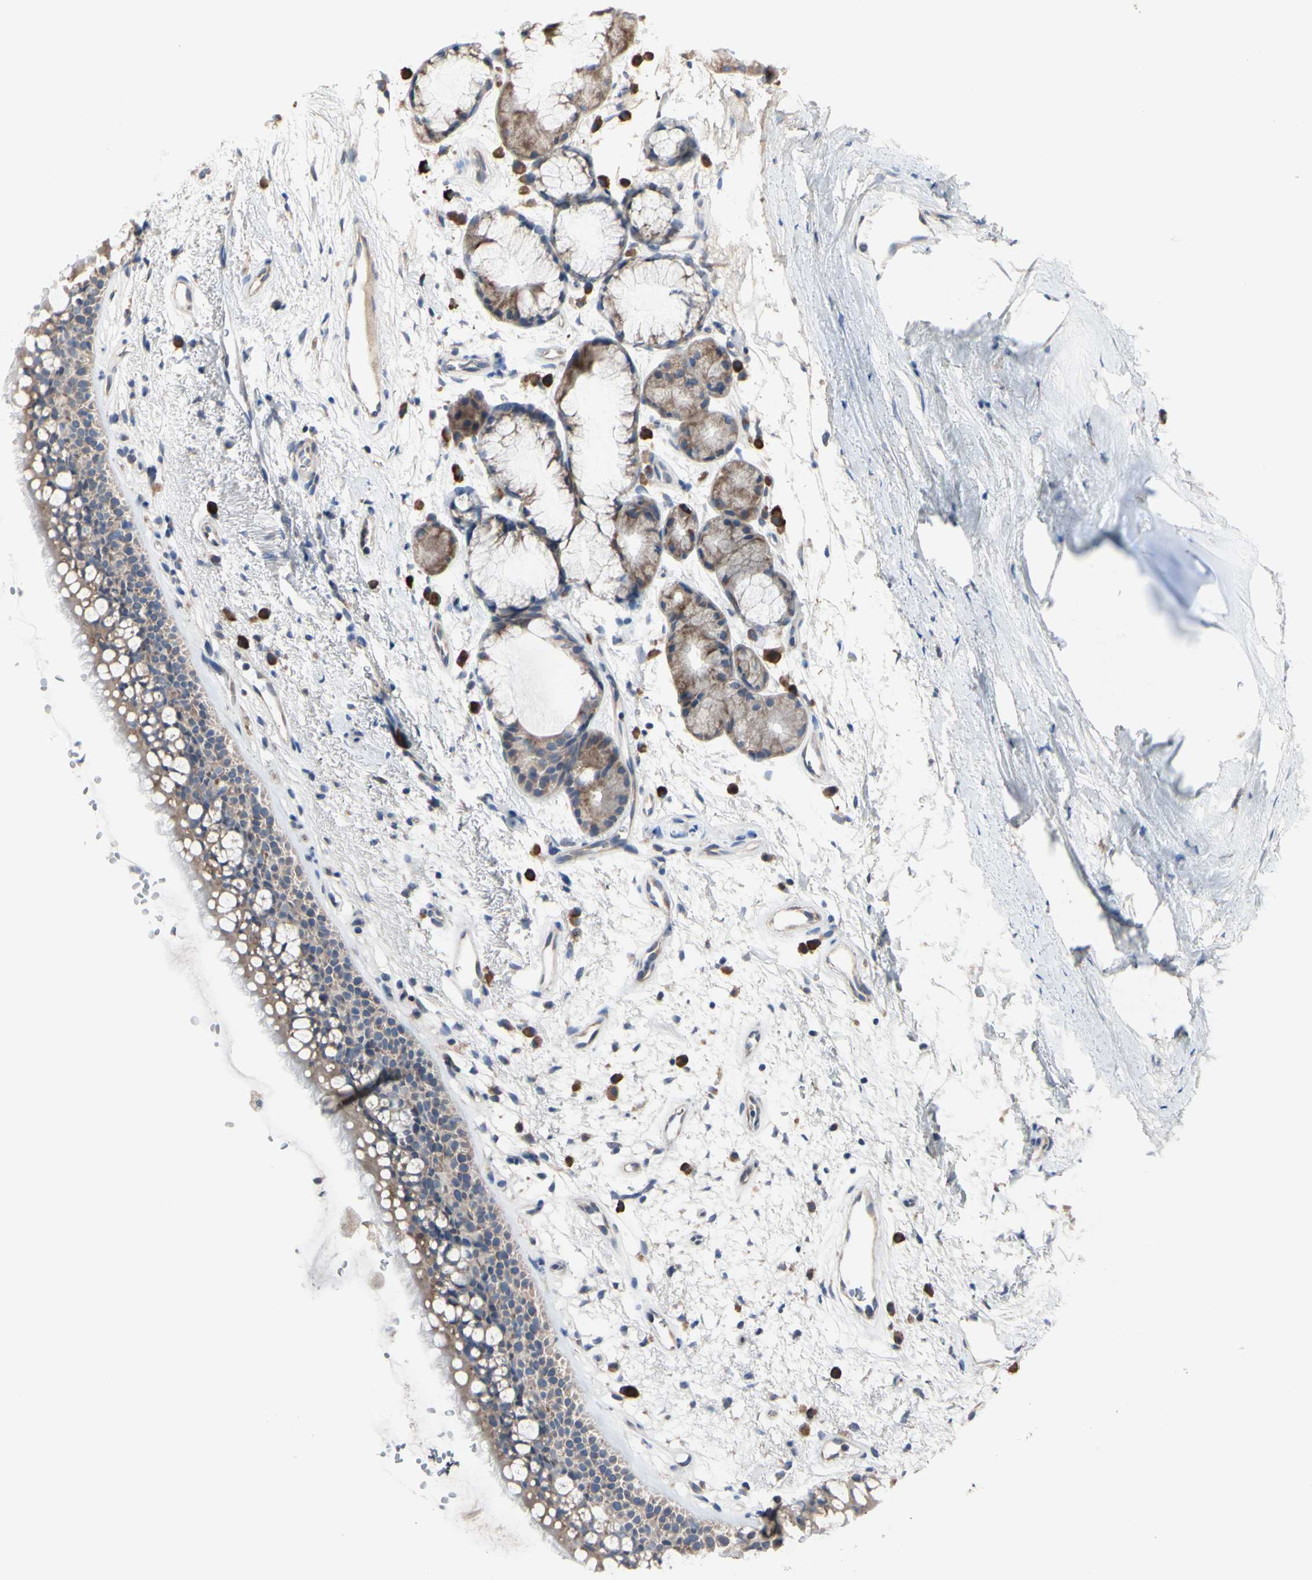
{"staining": {"intensity": "moderate", "quantity": ">75%", "location": "cytoplasmic/membranous"}, "tissue": "bronchus", "cell_type": "Respiratory epithelial cells", "image_type": "normal", "snomed": [{"axis": "morphology", "description": "Normal tissue, NOS"}, {"axis": "topography", "description": "Bronchus"}], "caption": "This histopathology image shows immunohistochemistry (IHC) staining of normal bronchus, with medium moderate cytoplasmic/membranous expression in about >75% of respiratory epithelial cells.", "gene": "TTC14", "patient": {"sex": "female", "age": 54}}